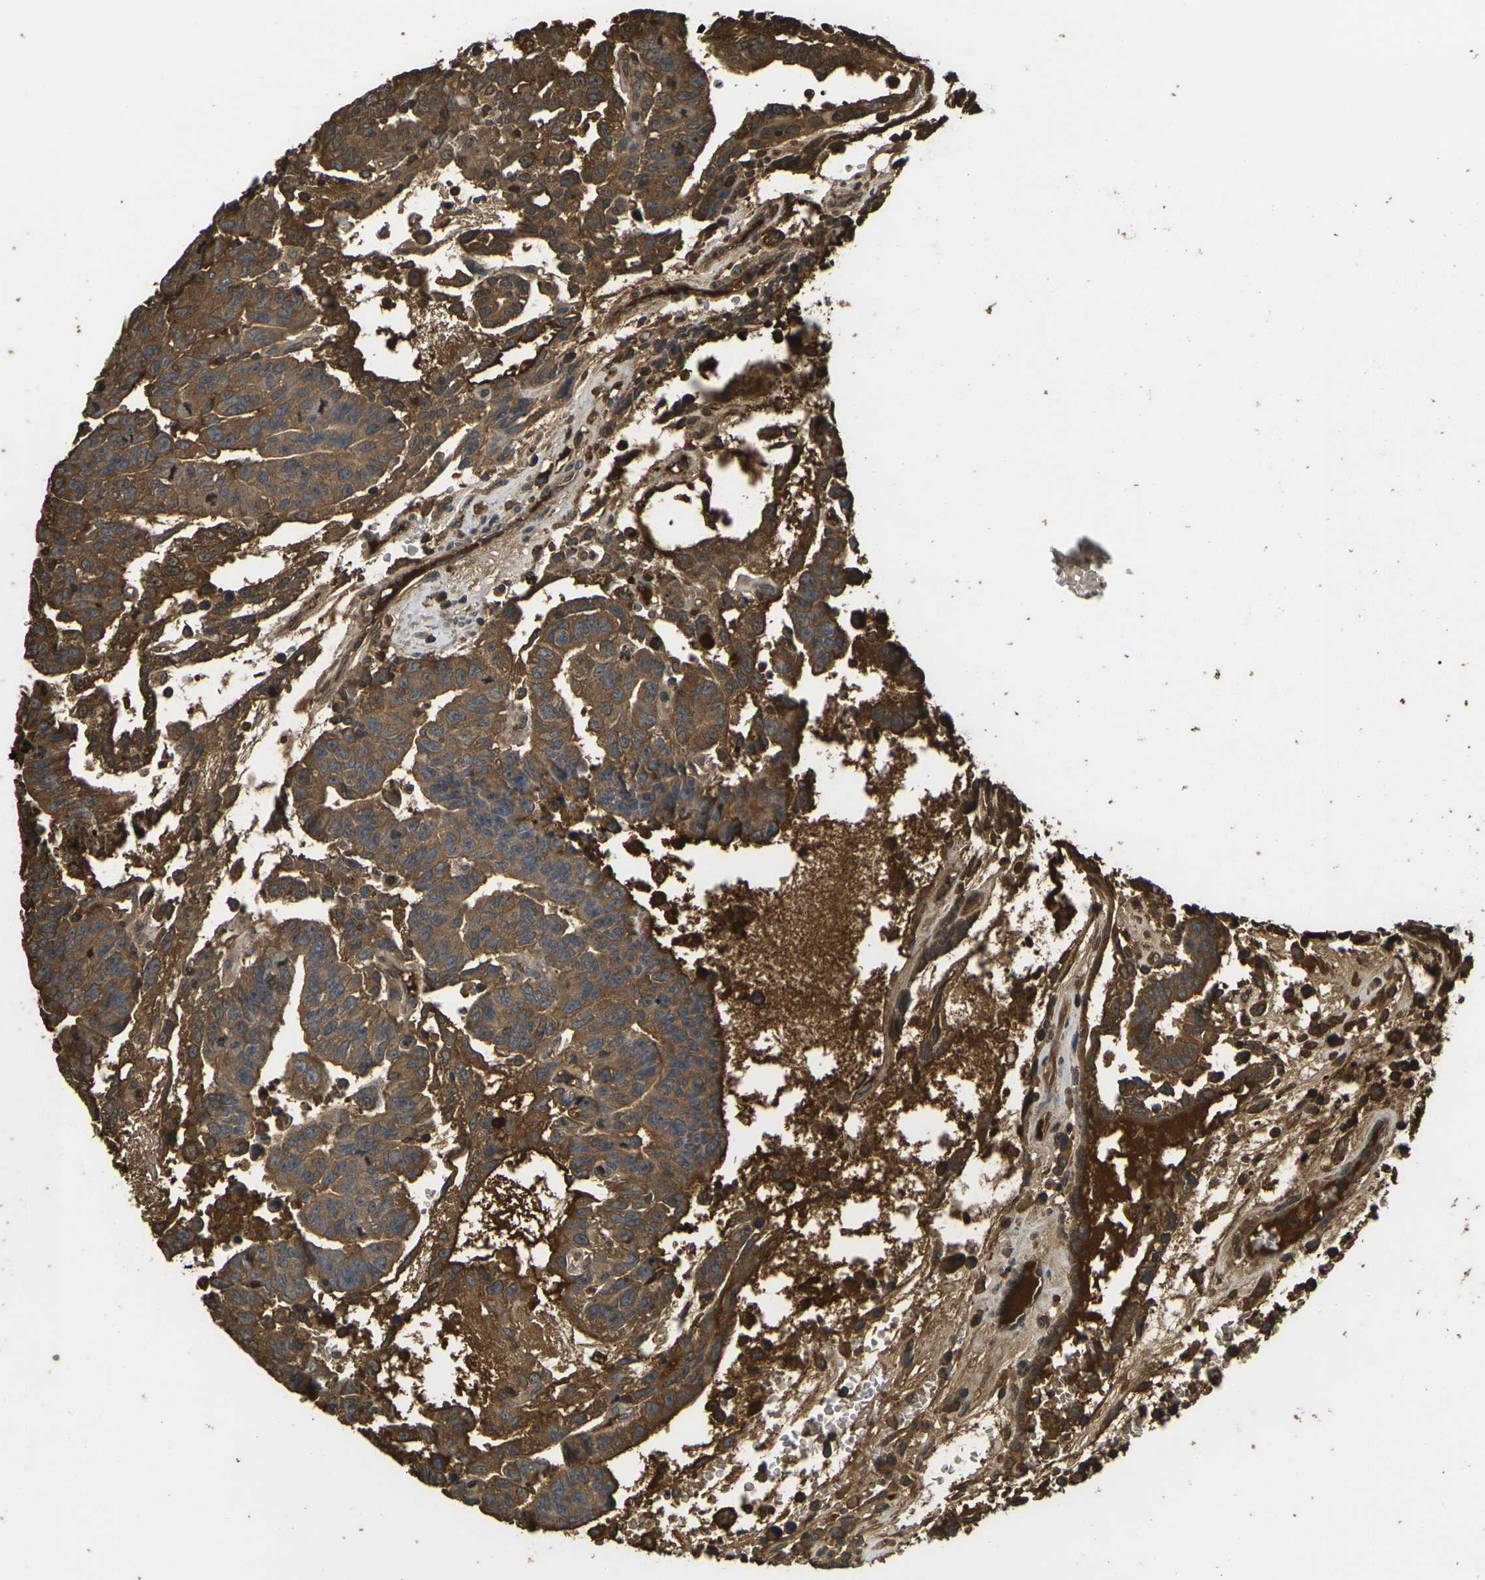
{"staining": {"intensity": "moderate", "quantity": ">75%", "location": "cytoplasmic/membranous"}, "tissue": "testis cancer", "cell_type": "Tumor cells", "image_type": "cancer", "snomed": [{"axis": "morphology", "description": "Seminoma, NOS"}, {"axis": "morphology", "description": "Carcinoma, Embryonal, NOS"}, {"axis": "topography", "description": "Testis"}], "caption": "The micrograph exhibits staining of seminoma (testis), revealing moderate cytoplasmic/membranous protein staining (brown color) within tumor cells. (Stains: DAB in brown, nuclei in blue, Microscopy: brightfield microscopy at high magnification).", "gene": "HSPG2", "patient": {"sex": "male", "age": 52}}